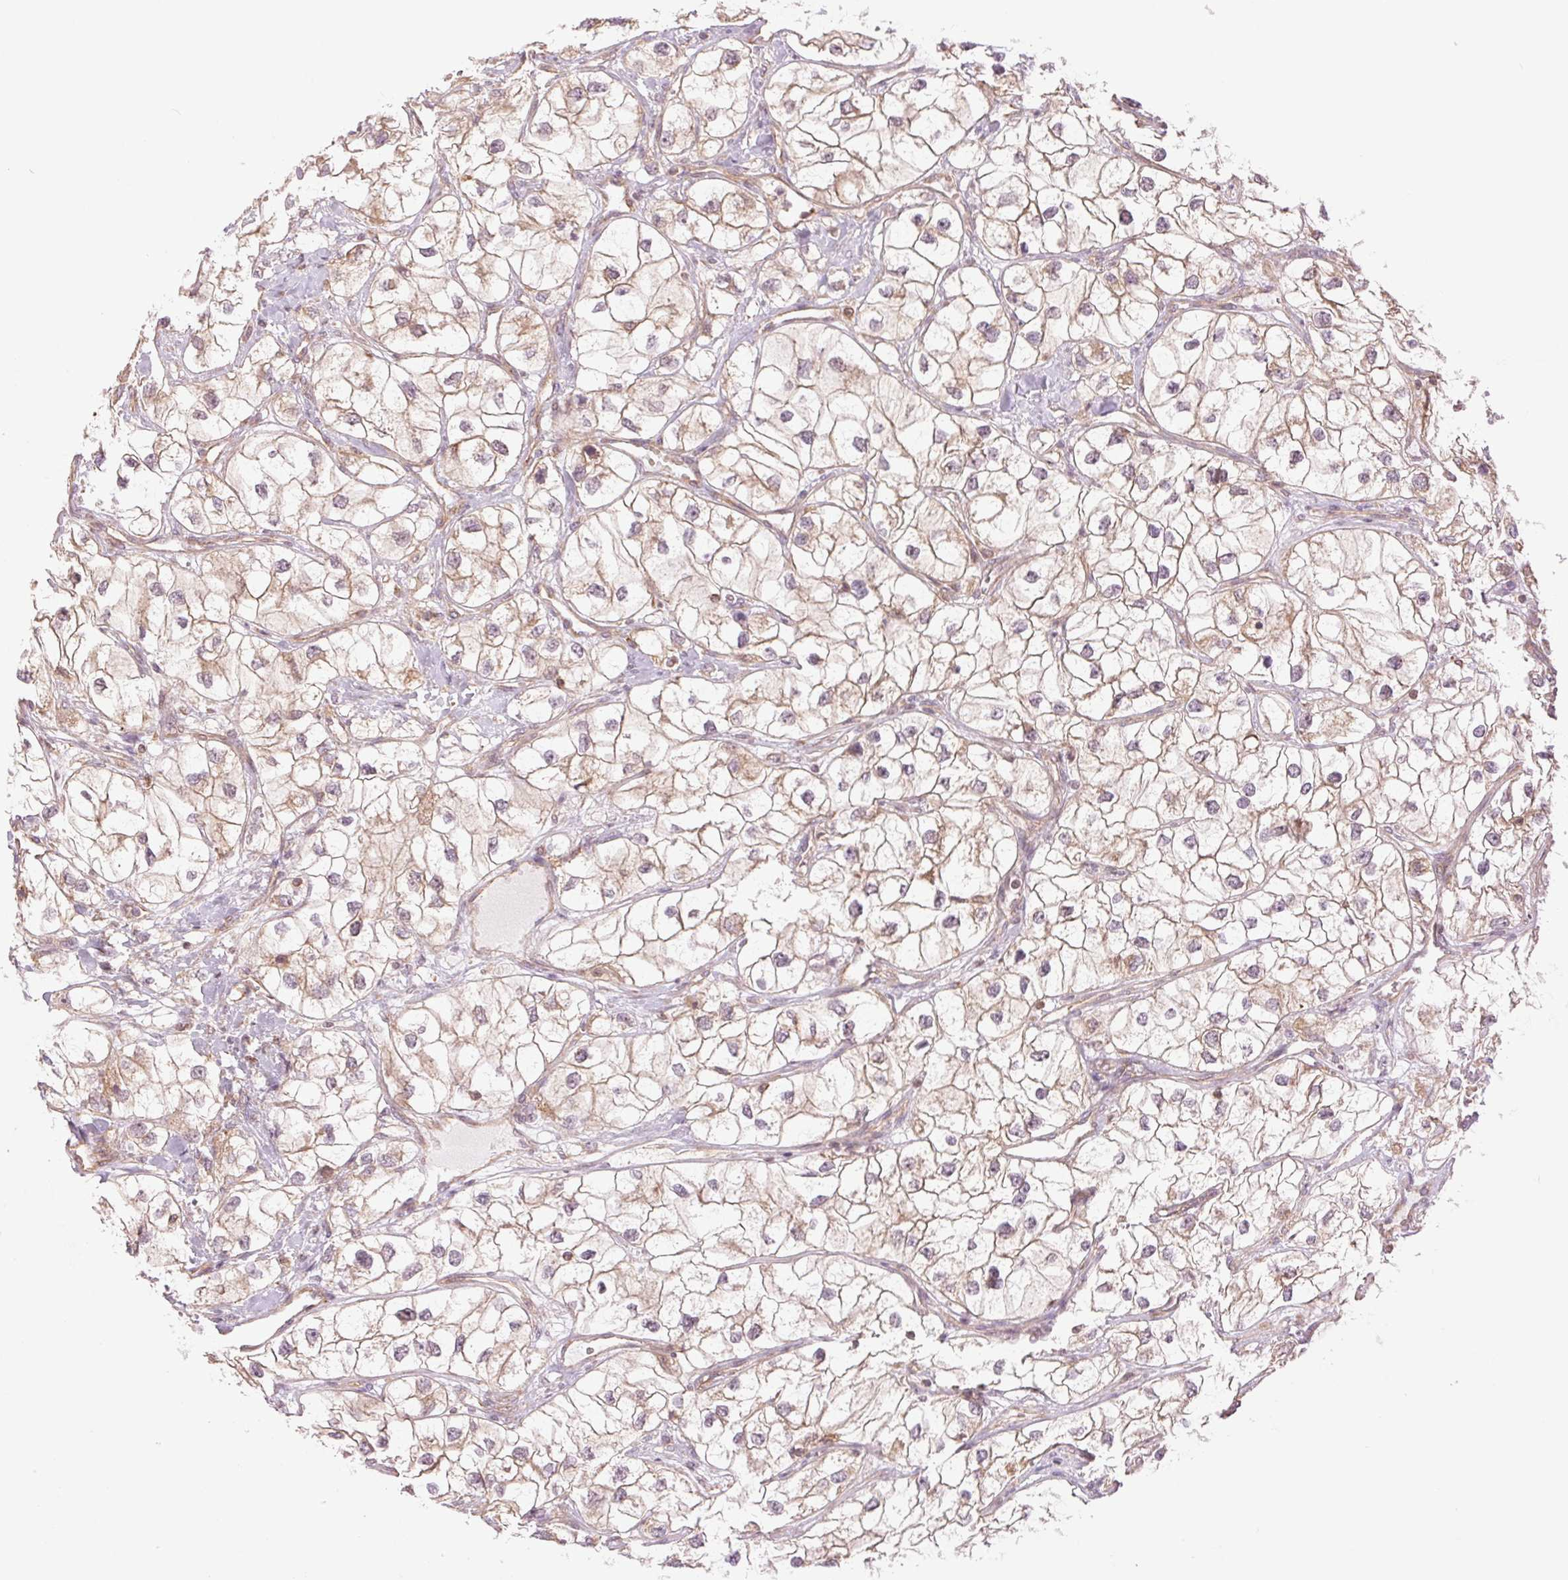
{"staining": {"intensity": "weak", "quantity": ">75%", "location": "cytoplasmic/membranous"}, "tissue": "renal cancer", "cell_type": "Tumor cells", "image_type": "cancer", "snomed": [{"axis": "morphology", "description": "Adenocarcinoma, NOS"}, {"axis": "topography", "description": "Kidney"}], "caption": "Protein expression analysis of renal cancer reveals weak cytoplasmic/membranous expression in about >75% of tumor cells. The staining was performed using DAB, with brown indicating positive protein expression. Nuclei are stained blue with hematoxylin.", "gene": "STARD7", "patient": {"sex": "male", "age": 59}}